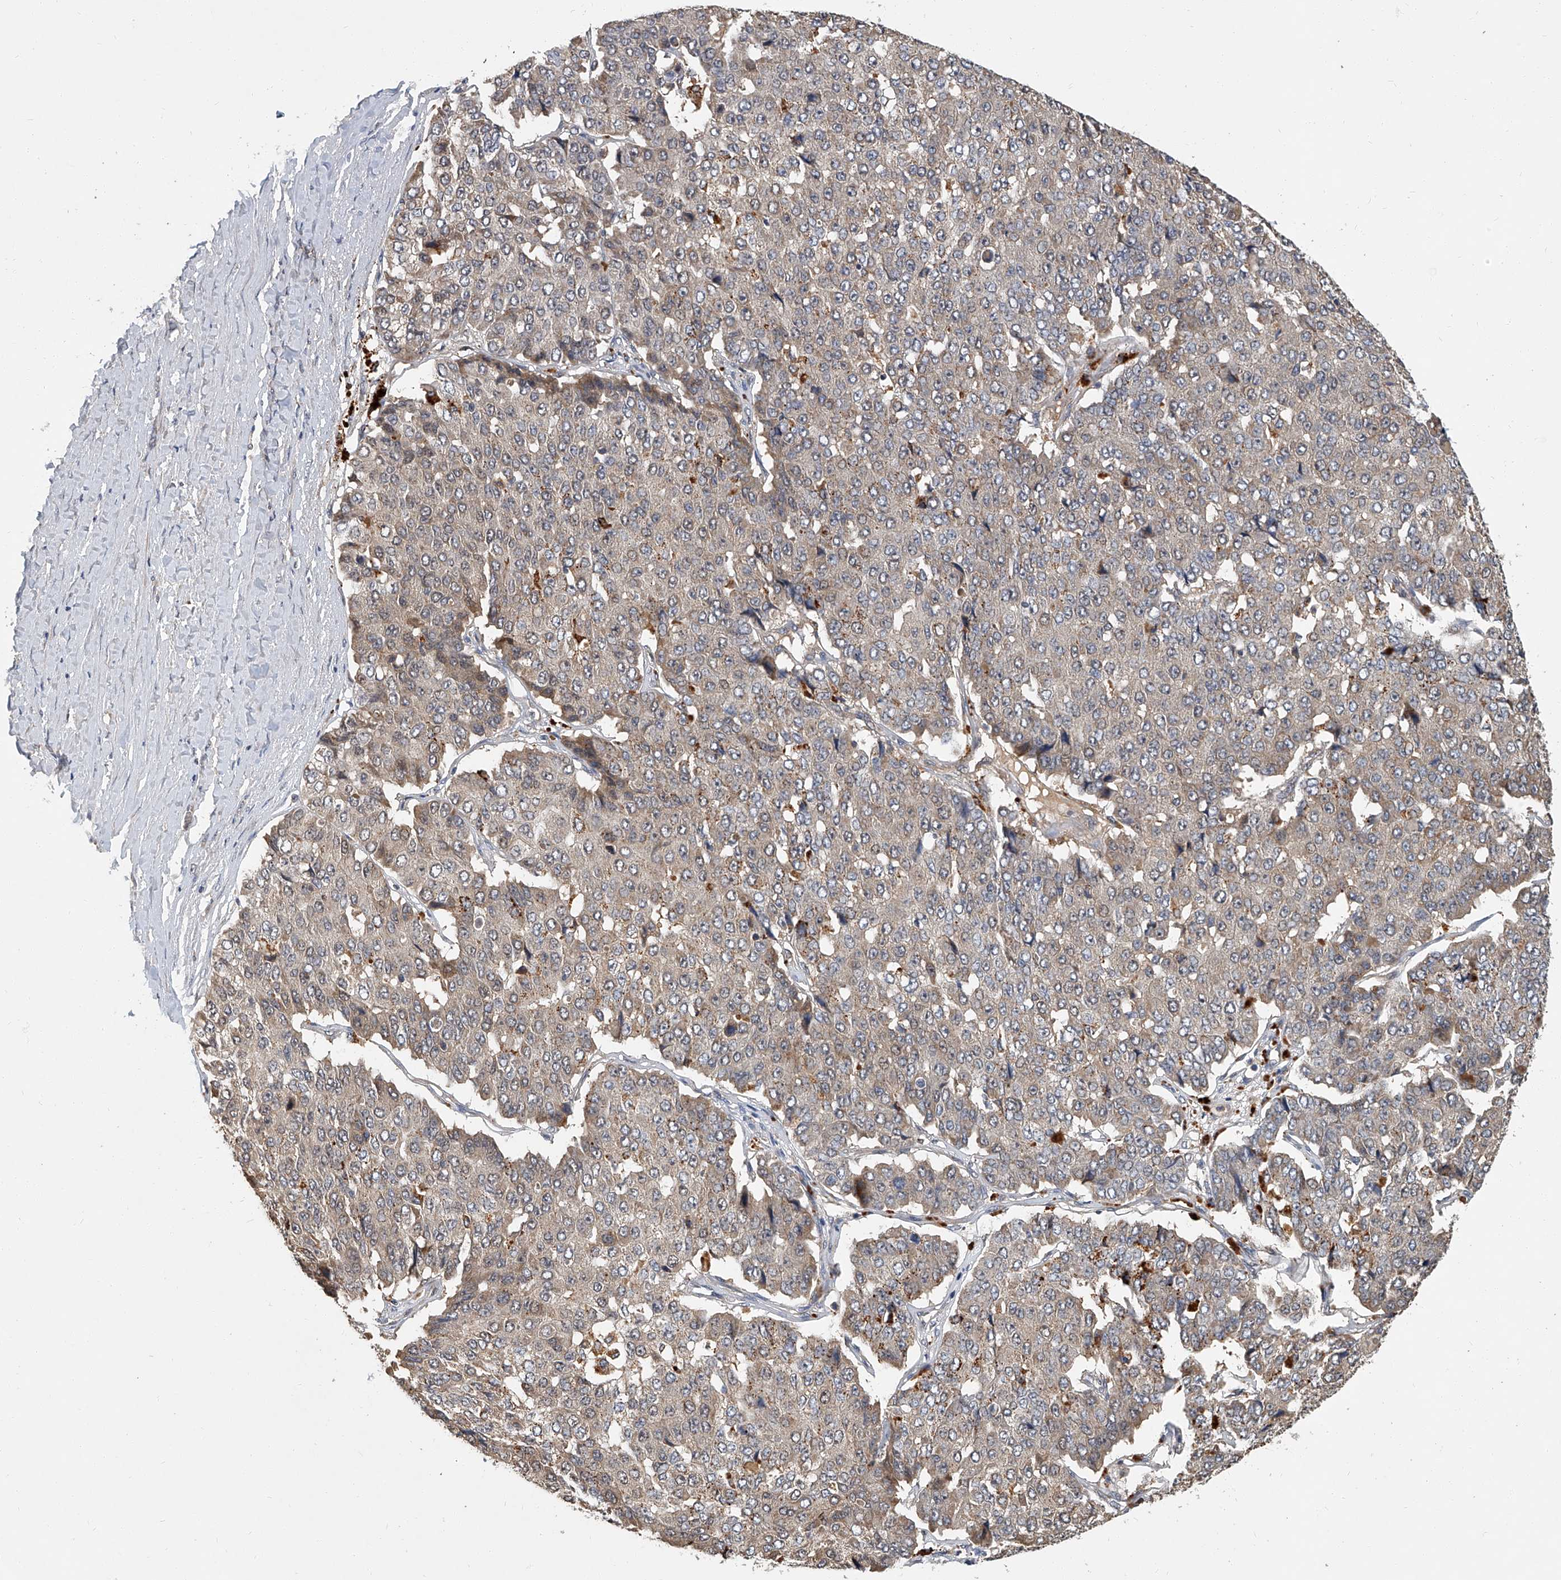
{"staining": {"intensity": "weak", "quantity": ">75%", "location": "cytoplasmic/membranous"}, "tissue": "pancreatic cancer", "cell_type": "Tumor cells", "image_type": "cancer", "snomed": [{"axis": "morphology", "description": "Adenocarcinoma, NOS"}, {"axis": "topography", "description": "Pancreas"}], "caption": "Protein expression analysis of adenocarcinoma (pancreatic) exhibits weak cytoplasmic/membranous staining in approximately >75% of tumor cells.", "gene": "JAG2", "patient": {"sex": "male", "age": 50}}